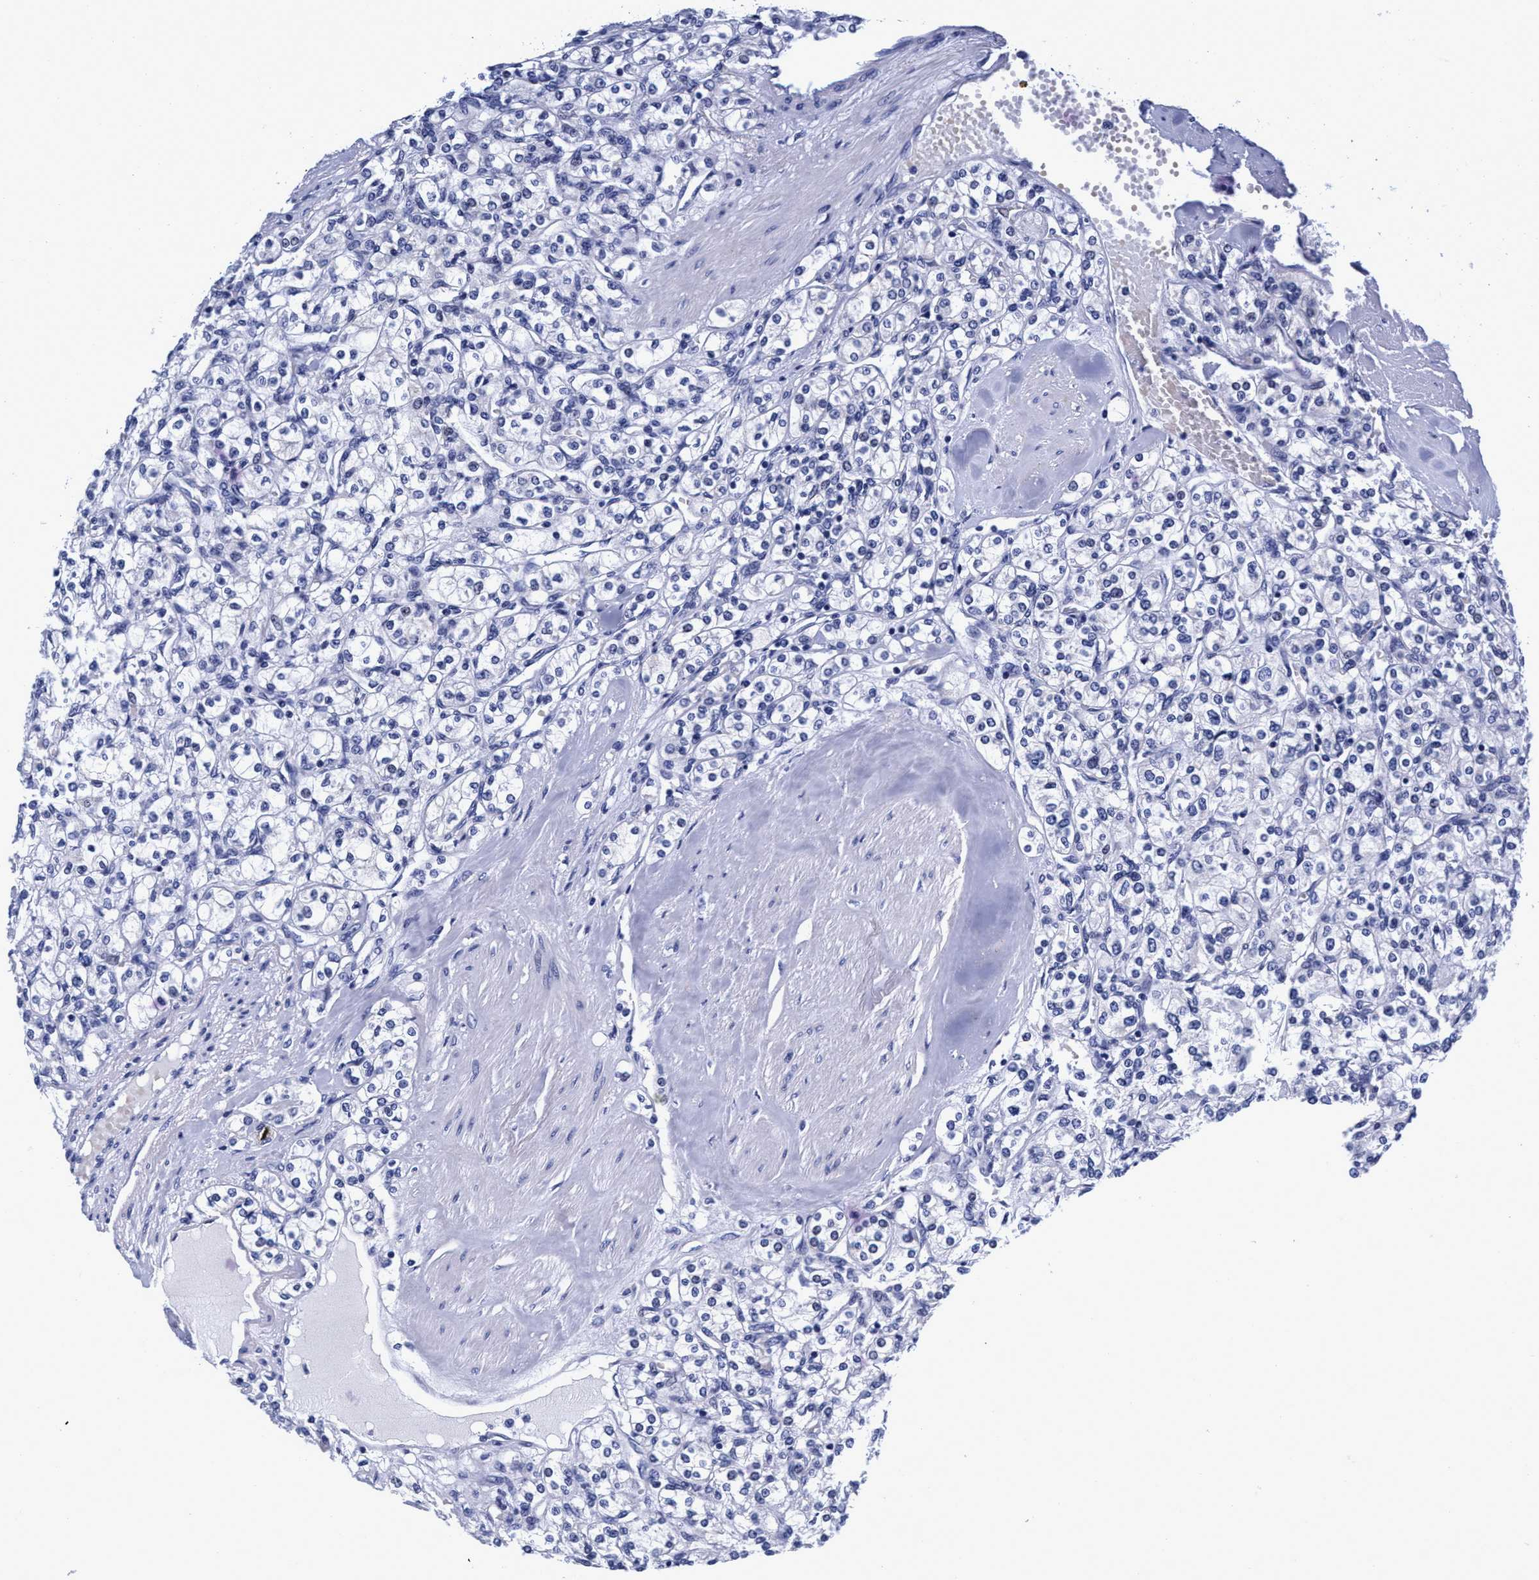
{"staining": {"intensity": "negative", "quantity": "none", "location": "none"}, "tissue": "renal cancer", "cell_type": "Tumor cells", "image_type": "cancer", "snomed": [{"axis": "morphology", "description": "Adenocarcinoma, NOS"}, {"axis": "topography", "description": "Kidney"}], "caption": "Immunohistochemical staining of human renal cancer demonstrates no significant positivity in tumor cells.", "gene": "PLPPR1", "patient": {"sex": "male", "age": 77}}